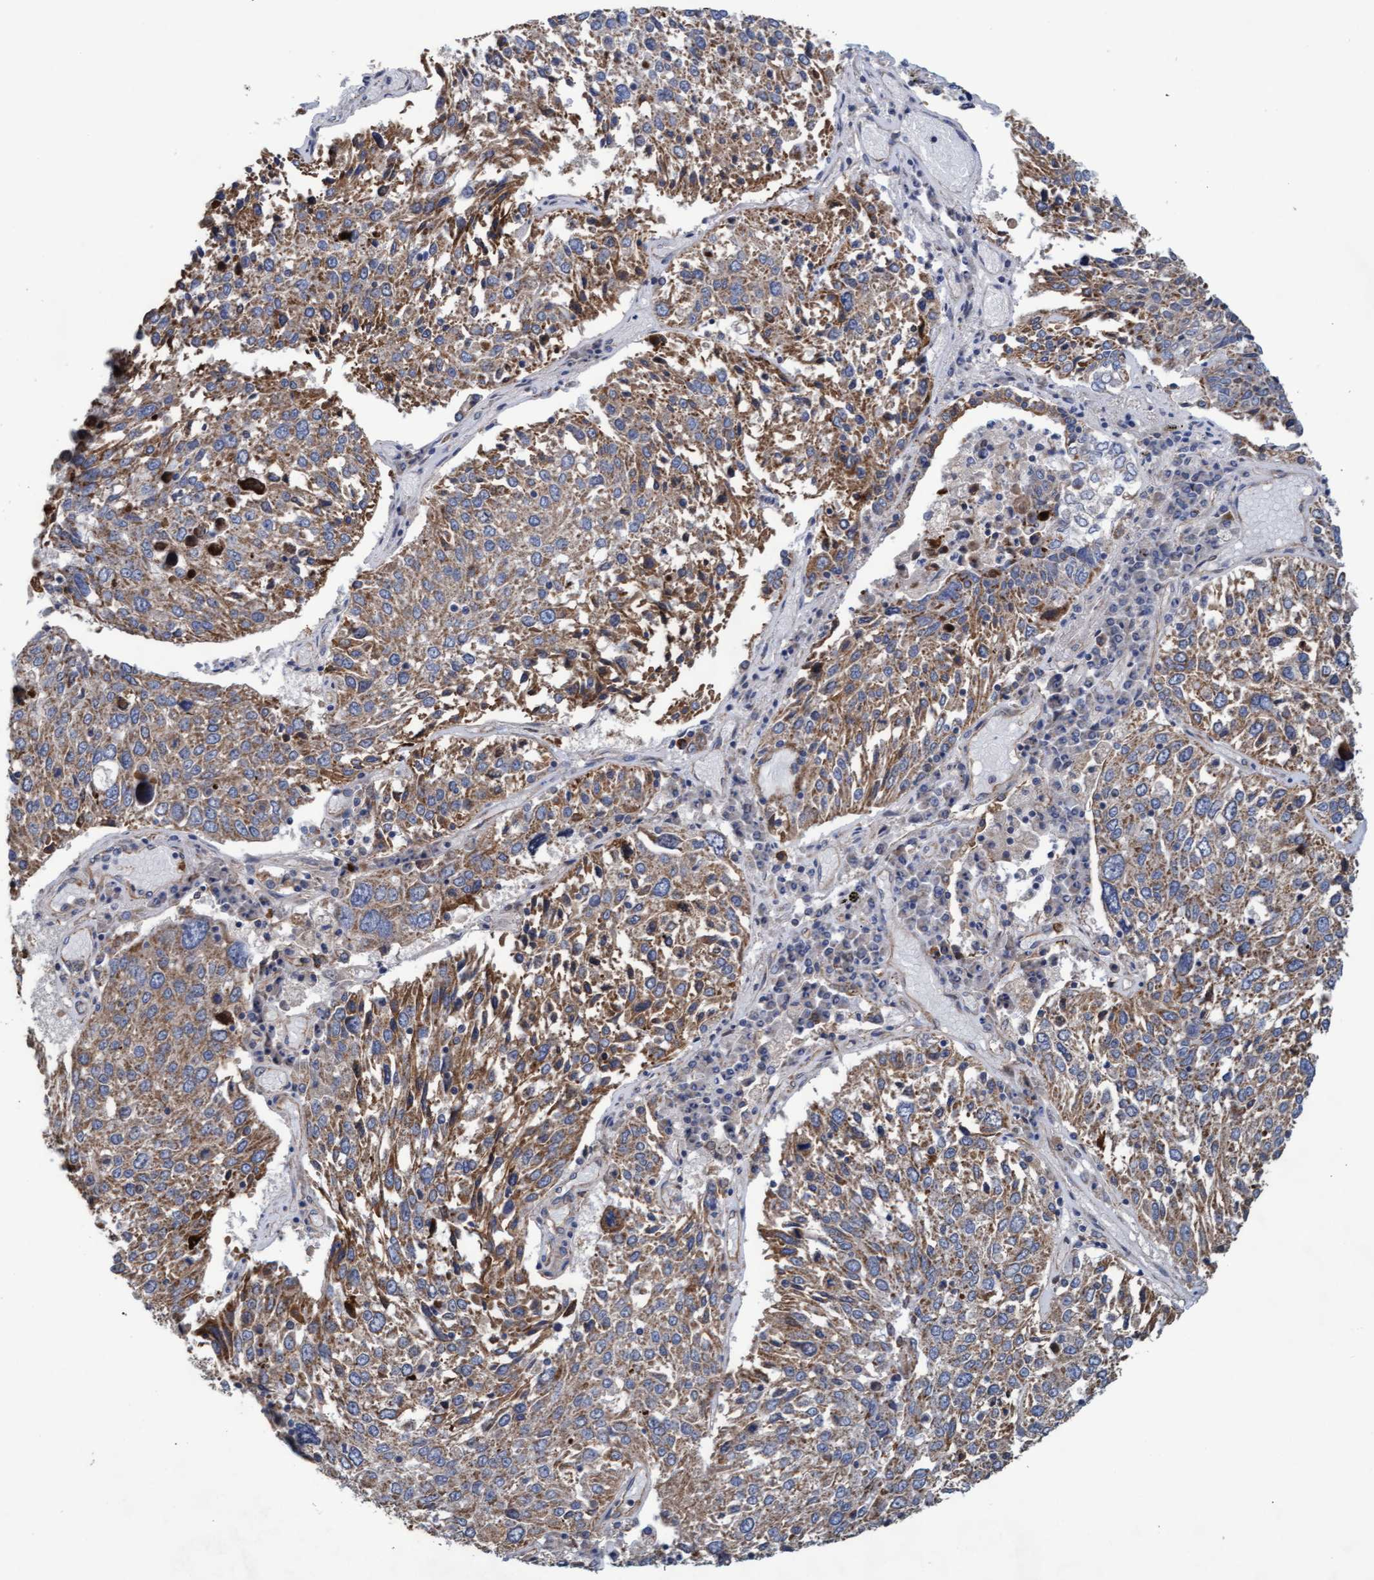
{"staining": {"intensity": "weak", "quantity": ">75%", "location": "cytoplasmic/membranous"}, "tissue": "lung cancer", "cell_type": "Tumor cells", "image_type": "cancer", "snomed": [{"axis": "morphology", "description": "Squamous cell carcinoma, NOS"}, {"axis": "topography", "description": "Lung"}], "caption": "Lung cancer stained with DAB IHC exhibits low levels of weak cytoplasmic/membranous positivity in about >75% of tumor cells.", "gene": "MRPL38", "patient": {"sex": "male", "age": 65}}